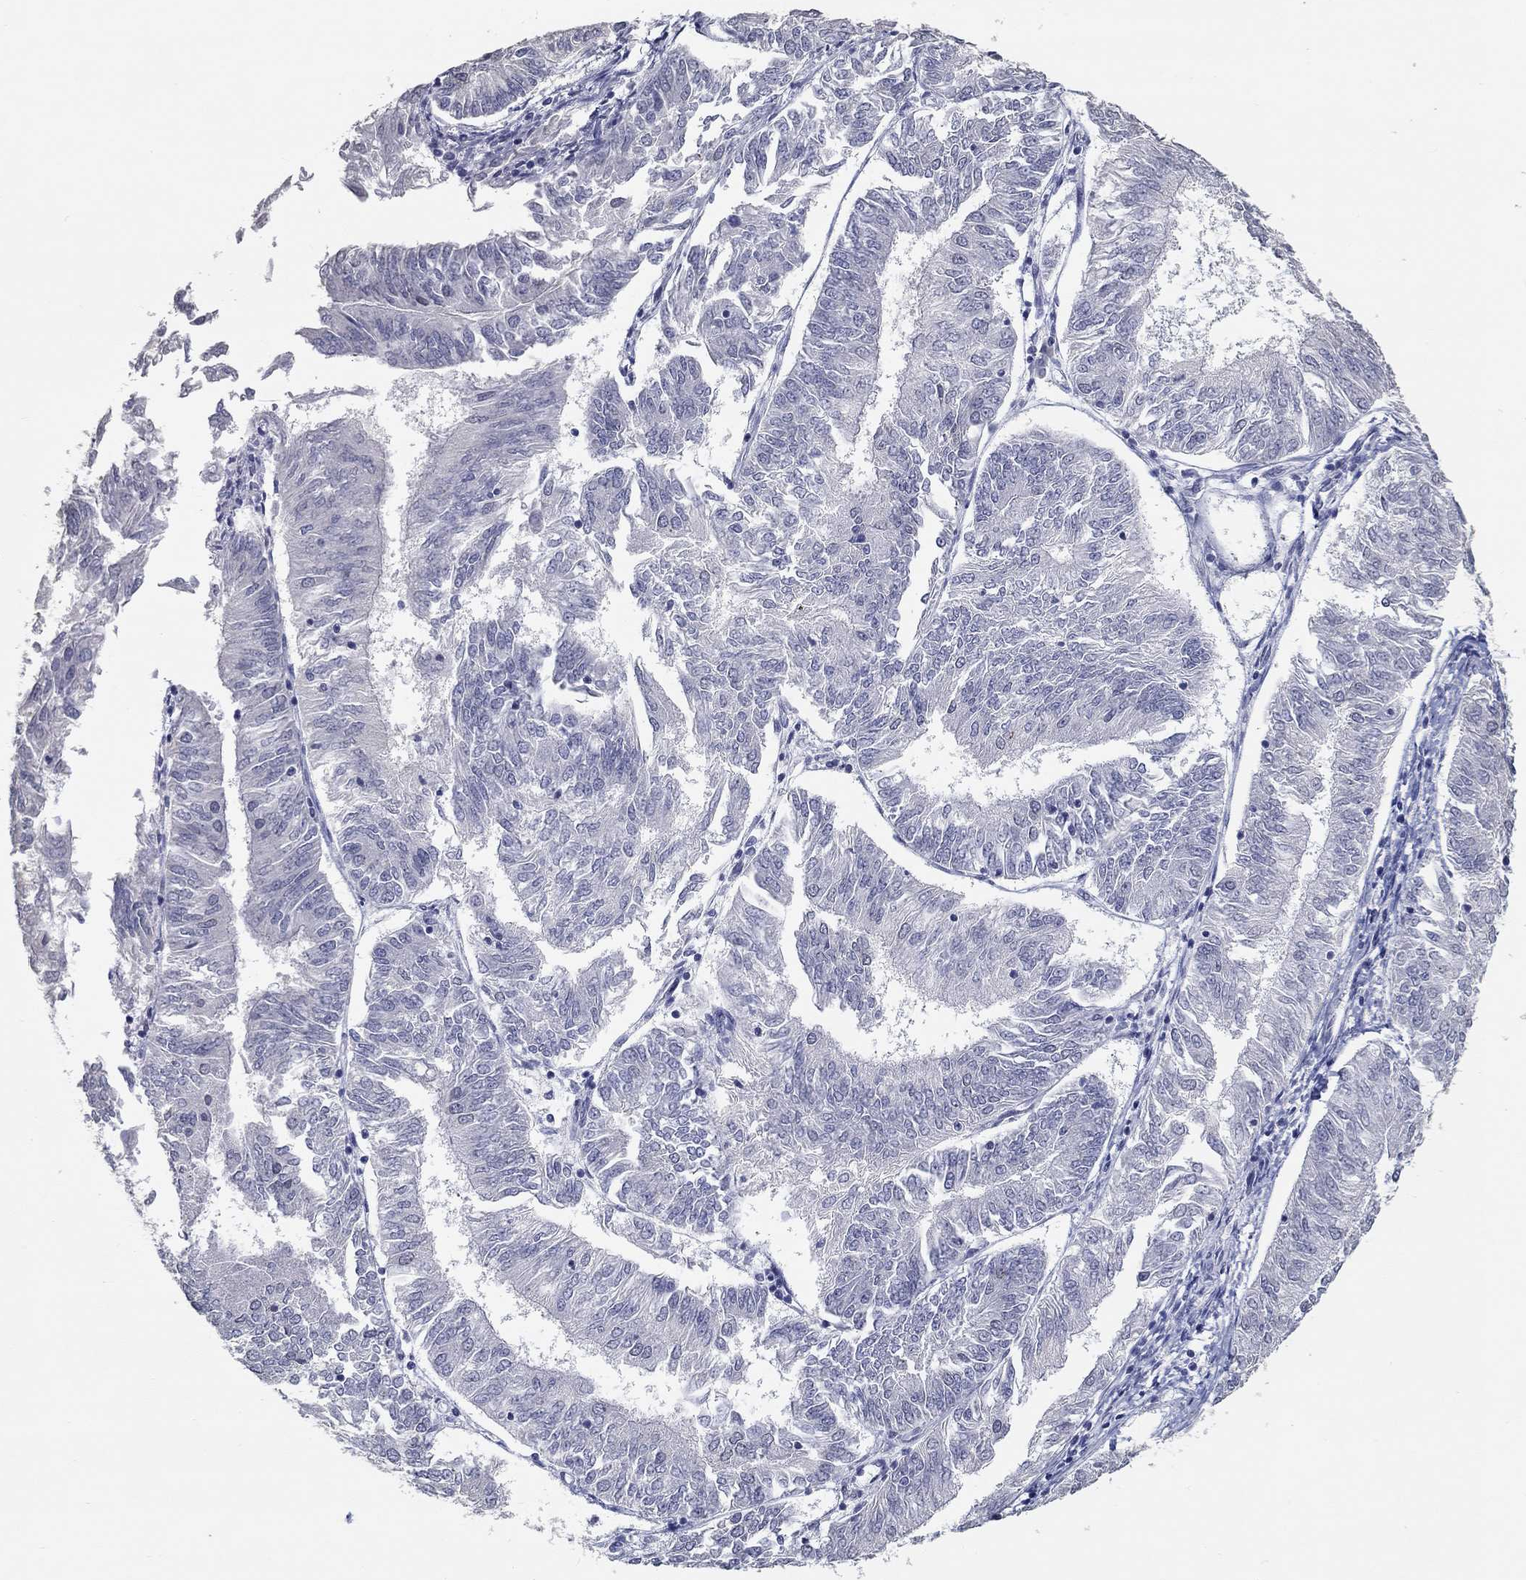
{"staining": {"intensity": "negative", "quantity": "none", "location": "none"}, "tissue": "endometrial cancer", "cell_type": "Tumor cells", "image_type": "cancer", "snomed": [{"axis": "morphology", "description": "Adenocarcinoma, NOS"}, {"axis": "topography", "description": "Endometrium"}], "caption": "Tumor cells are negative for brown protein staining in endometrial adenocarcinoma.", "gene": "NUP155", "patient": {"sex": "female", "age": 58}}